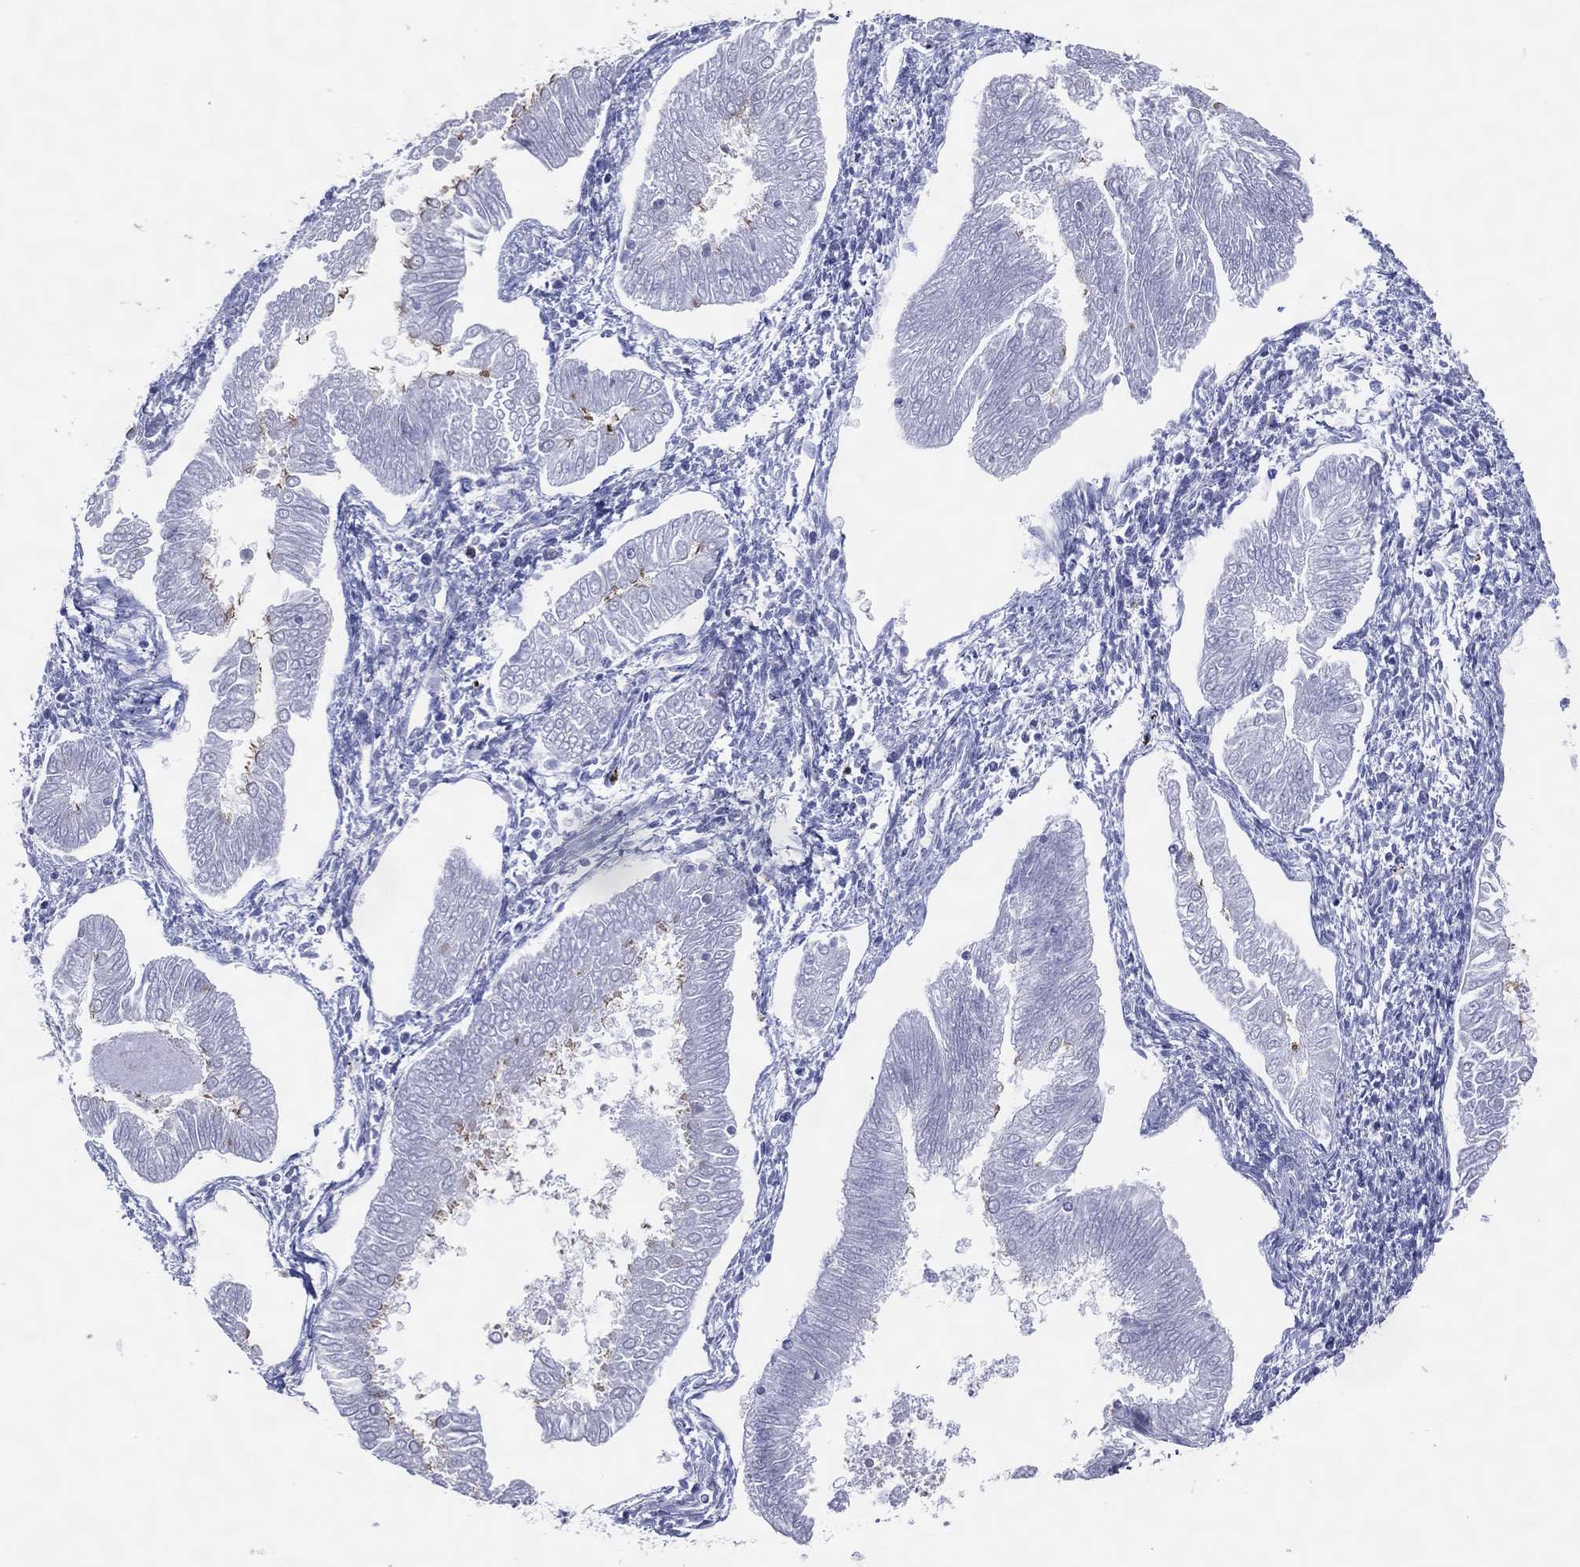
{"staining": {"intensity": "negative", "quantity": "none", "location": "none"}, "tissue": "endometrial cancer", "cell_type": "Tumor cells", "image_type": "cancer", "snomed": [{"axis": "morphology", "description": "Adenocarcinoma, NOS"}, {"axis": "topography", "description": "Endometrium"}], "caption": "An IHC histopathology image of endometrial cancer is shown. There is no staining in tumor cells of endometrial cancer. The staining is performed using DAB (3,3'-diaminobenzidine) brown chromogen with nuclei counter-stained in using hematoxylin.", "gene": "CFAP58", "patient": {"sex": "female", "age": 53}}